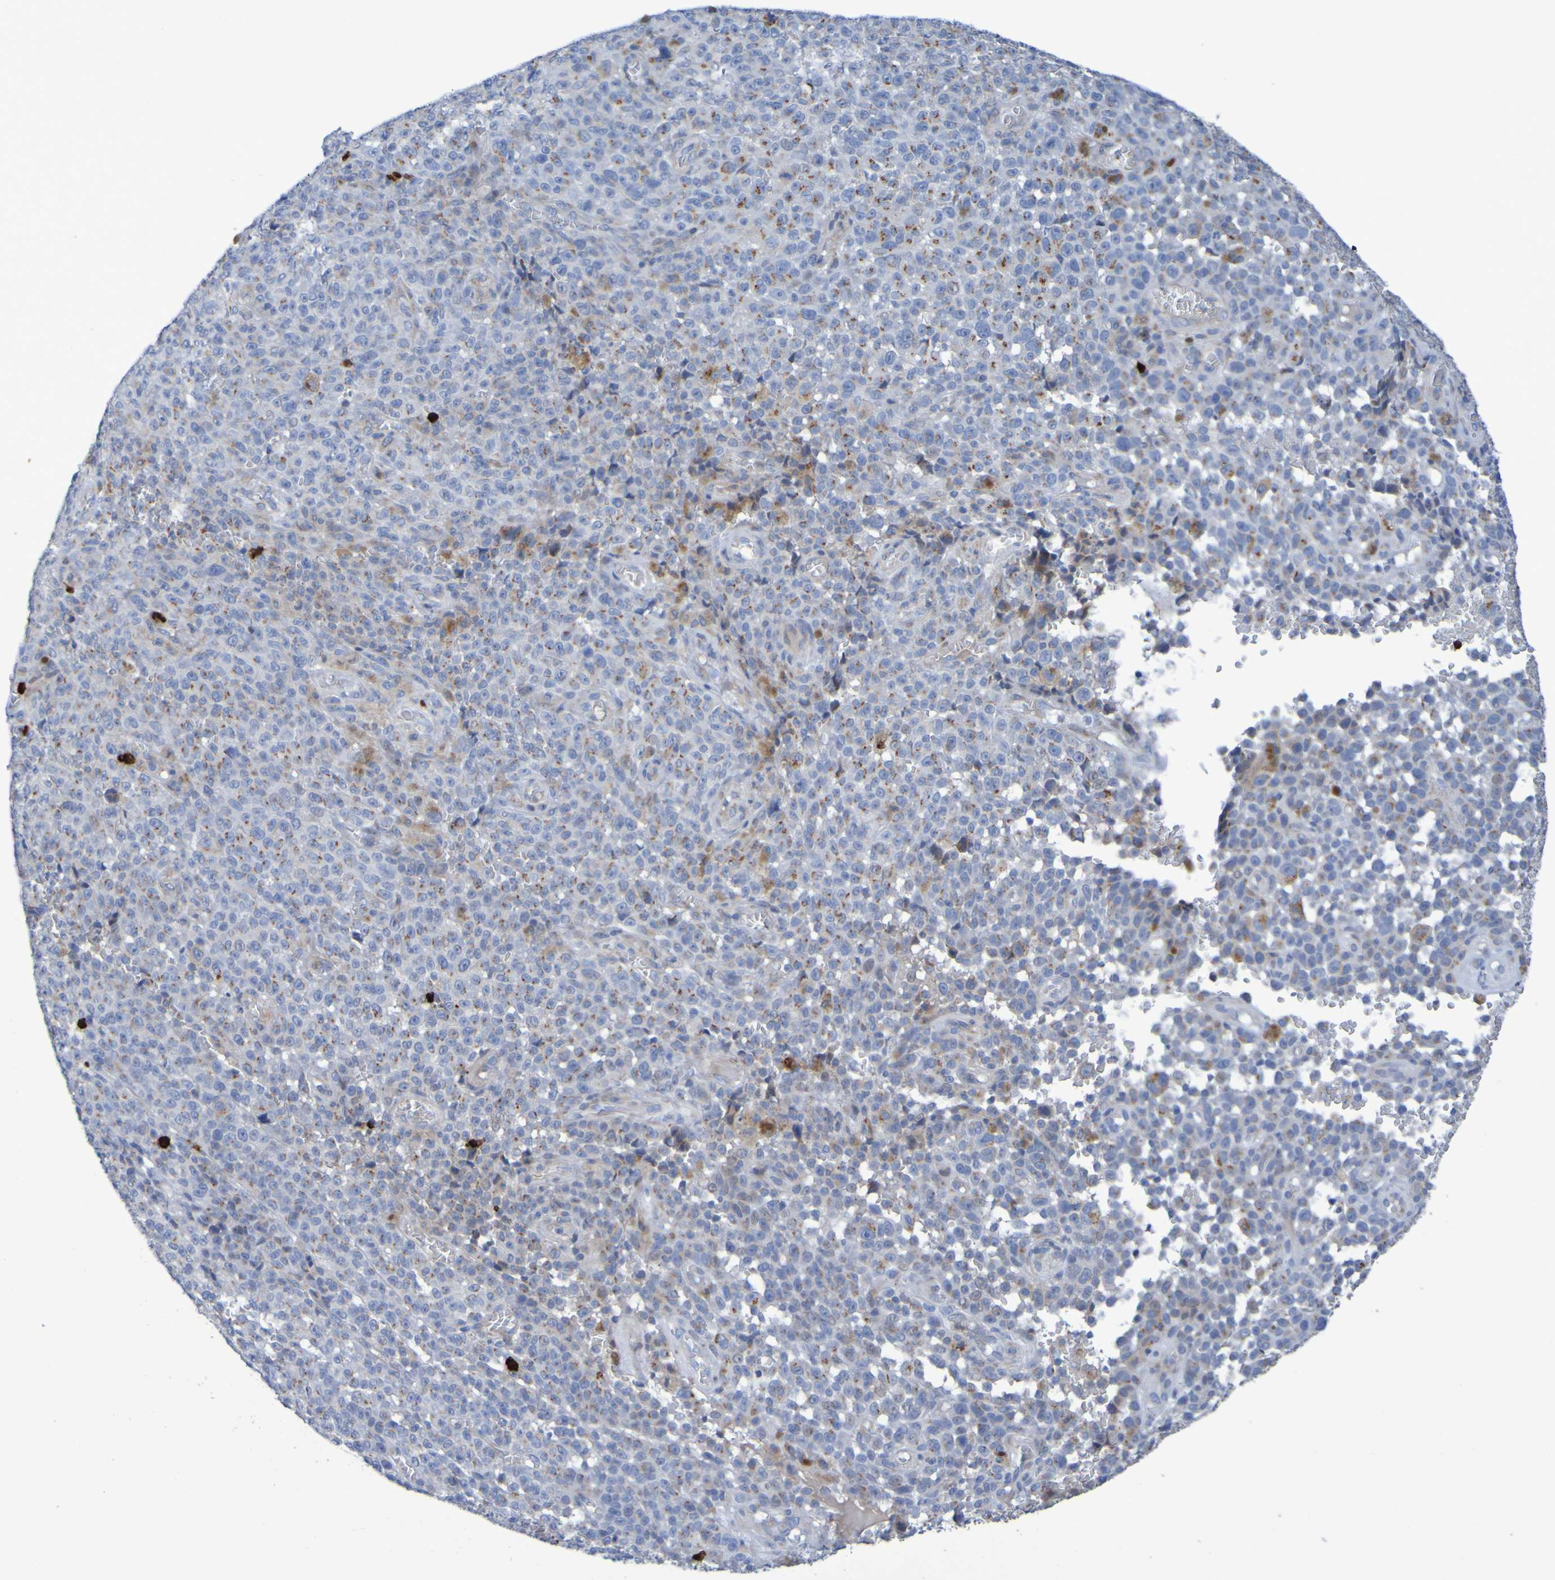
{"staining": {"intensity": "moderate", "quantity": "25%-75%", "location": "cytoplasmic/membranous"}, "tissue": "melanoma", "cell_type": "Tumor cells", "image_type": "cancer", "snomed": [{"axis": "morphology", "description": "Malignant melanoma, NOS"}, {"axis": "topography", "description": "Skin"}], "caption": "This photomicrograph displays immunohistochemistry staining of melanoma, with medium moderate cytoplasmic/membranous staining in approximately 25%-75% of tumor cells.", "gene": "C11orf24", "patient": {"sex": "female", "age": 82}}